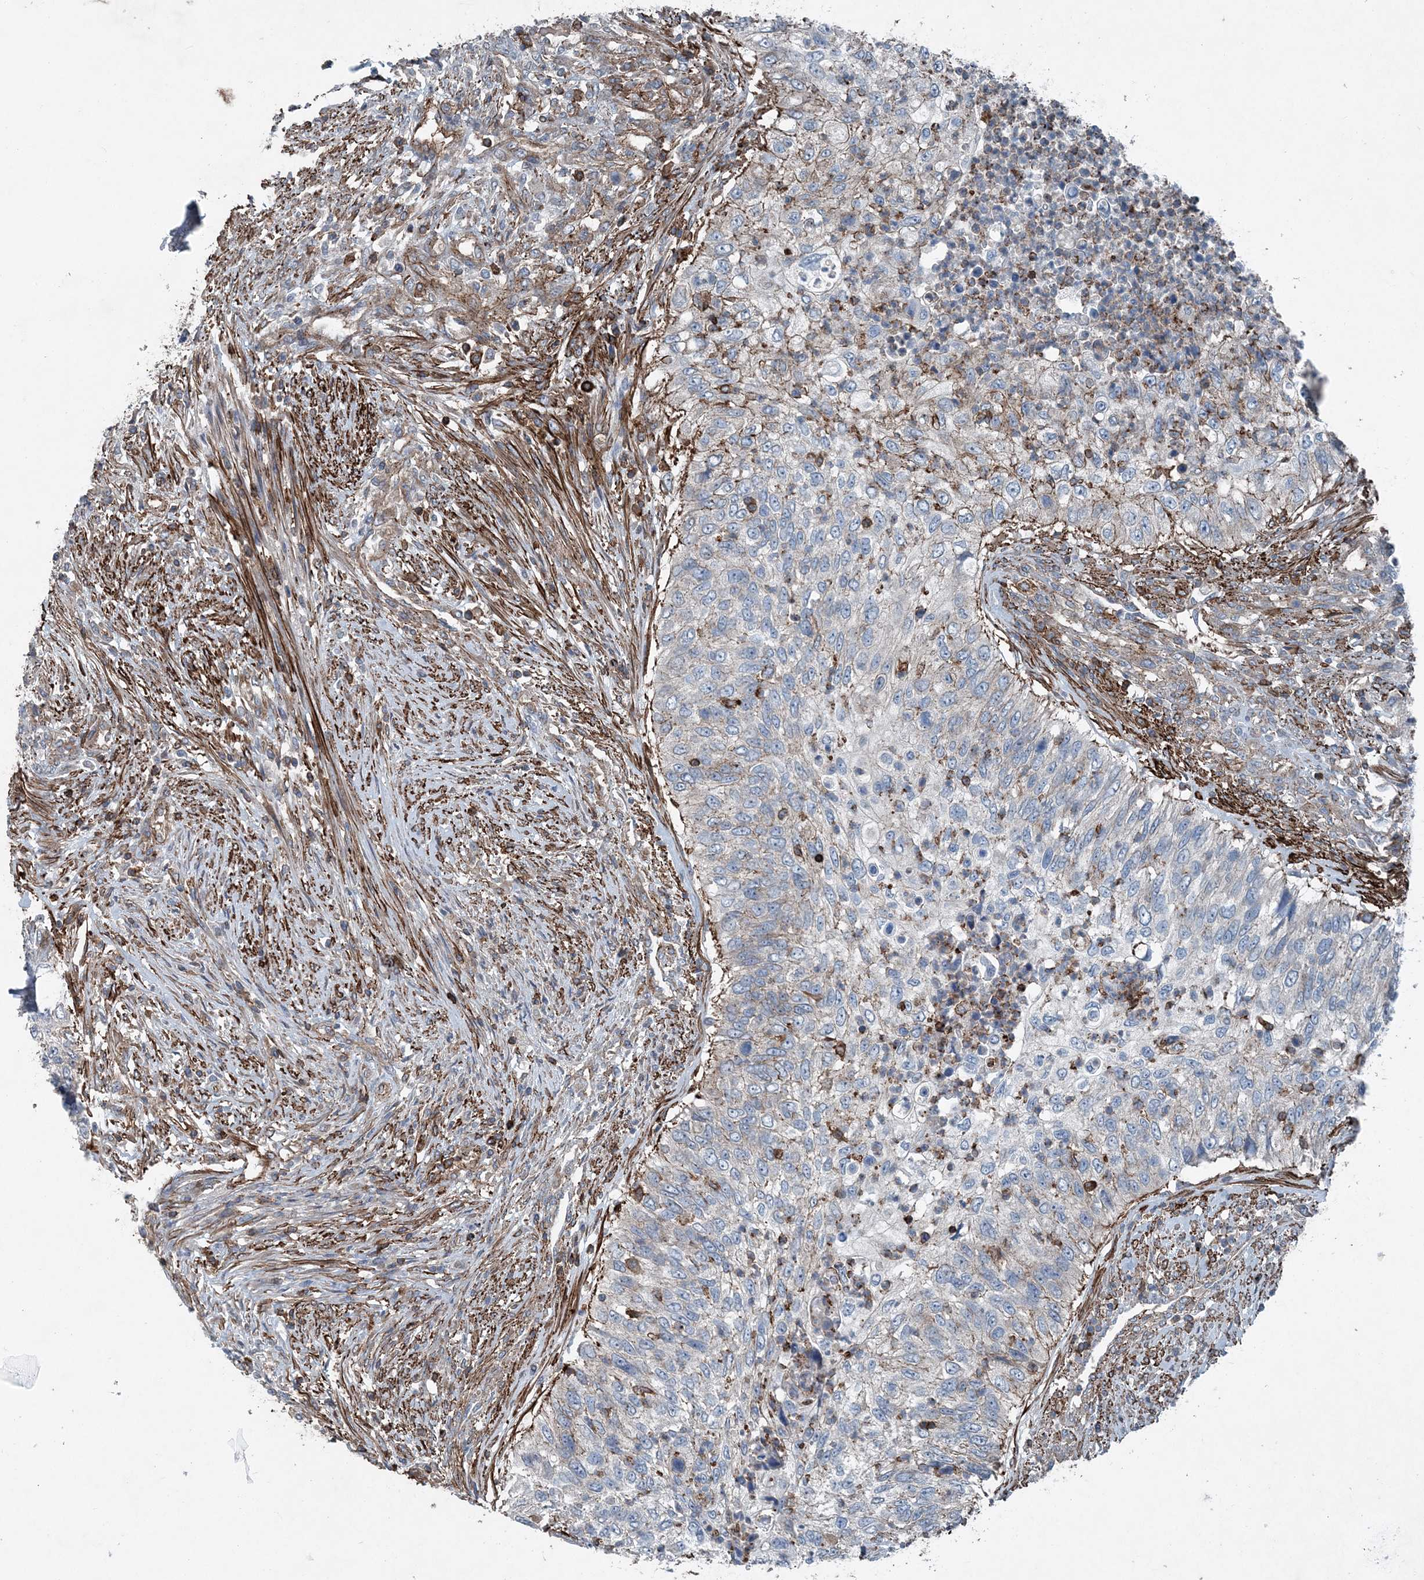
{"staining": {"intensity": "moderate", "quantity": "<25%", "location": "cytoplasmic/membranous"}, "tissue": "urothelial cancer", "cell_type": "Tumor cells", "image_type": "cancer", "snomed": [{"axis": "morphology", "description": "Urothelial carcinoma, High grade"}, {"axis": "topography", "description": "Urinary bladder"}], "caption": "Protein analysis of urothelial cancer tissue exhibits moderate cytoplasmic/membranous expression in about <25% of tumor cells. Nuclei are stained in blue.", "gene": "DGUOK", "patient": {"sex": "female", "age": 60}}